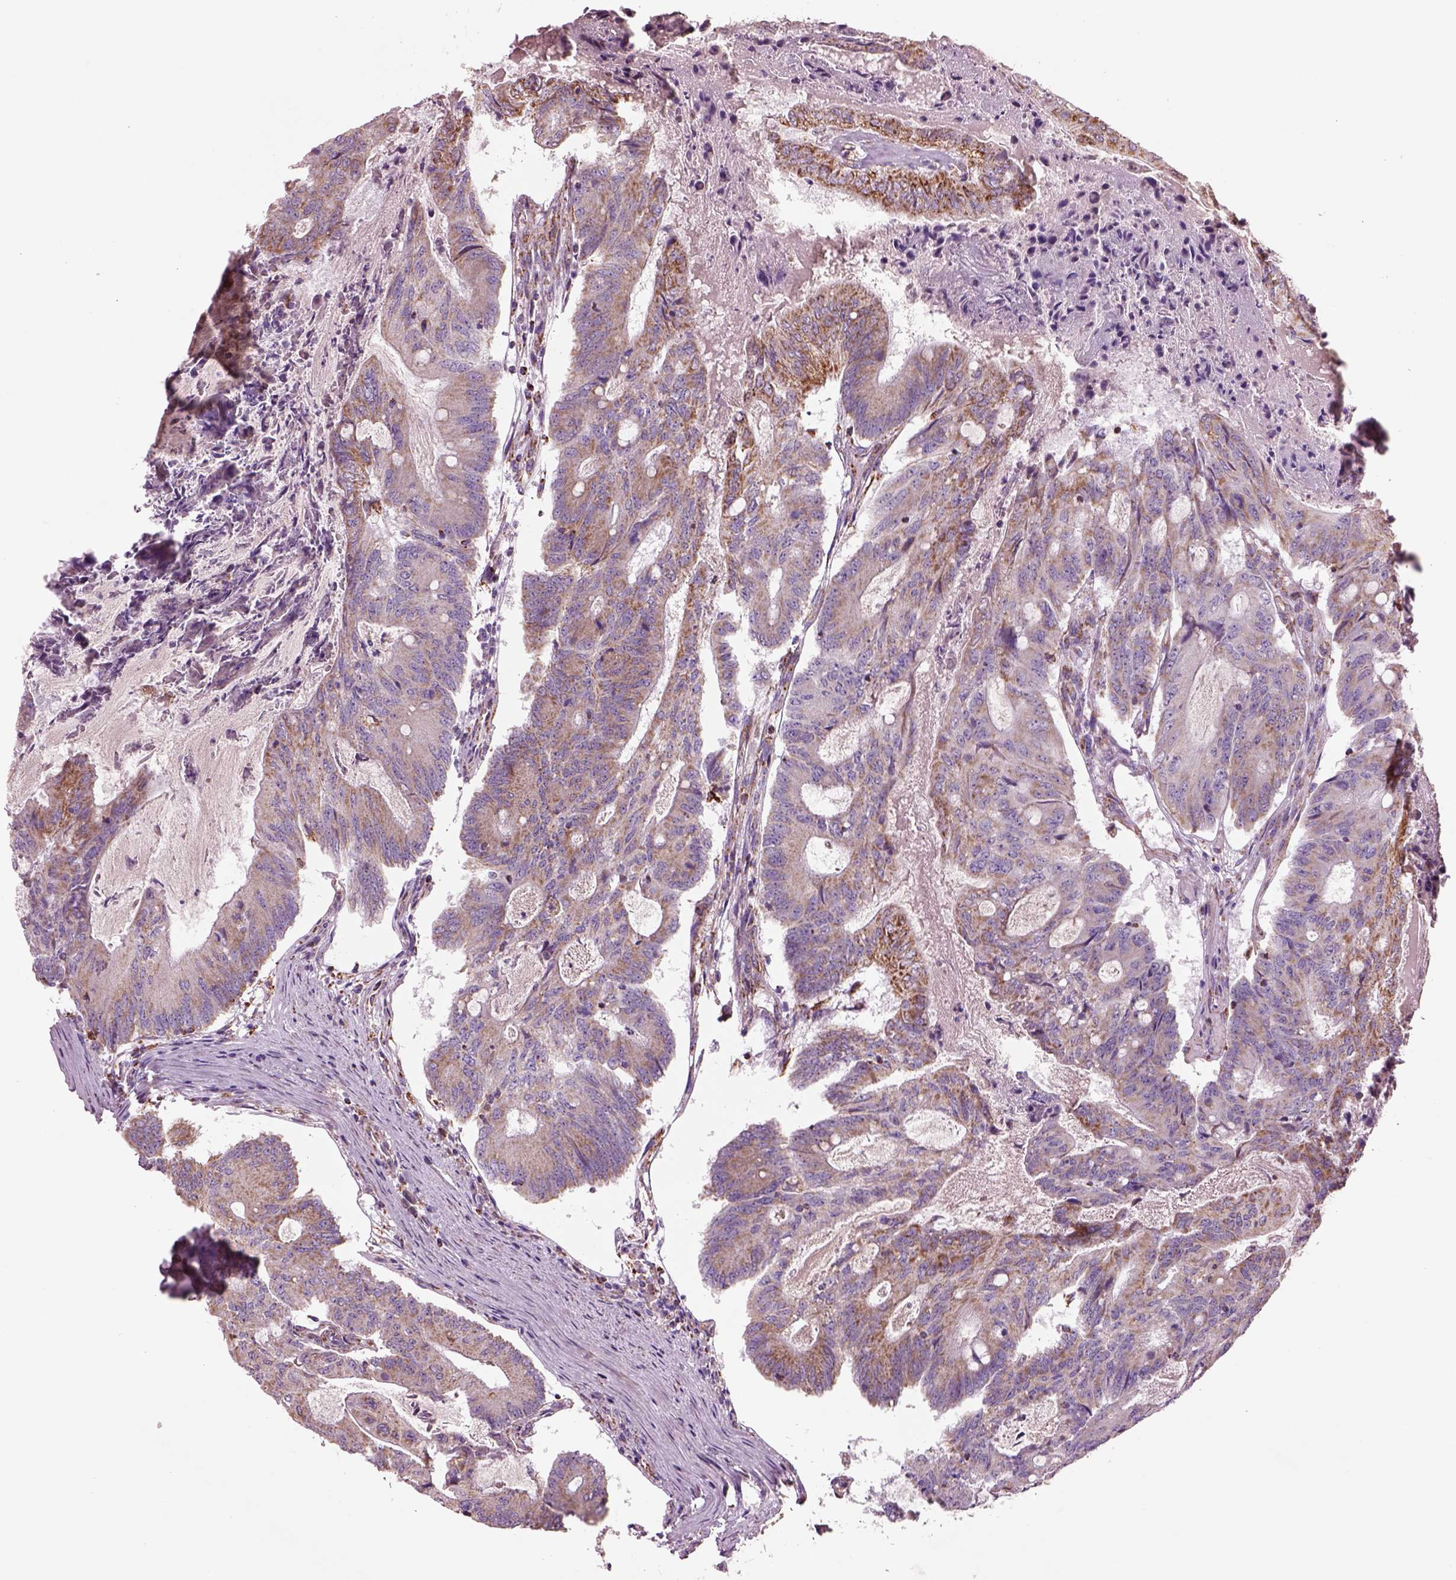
{"staining": {"intensity": "moderate", "quantity": ">75%", "location": "cytoplasmic/membranous"}, "tissue": "colorectal cancer", "cell_type": "Tumor cells", "image_type": "cancer", "snomed": [{"axis": "morphology", "description": "Adenocarcinoma, NOS"}, {"axis": "topography", "description": "Colon"}], "caption": "A medium amount of moderate cytoplasmic/membranous positivity is present in approximately >75% of tumor cells in adenocarcinoma (colorectal) tissue.", "gene": "SLC25A24", "patient": {"sex": "female", "age": 70}}